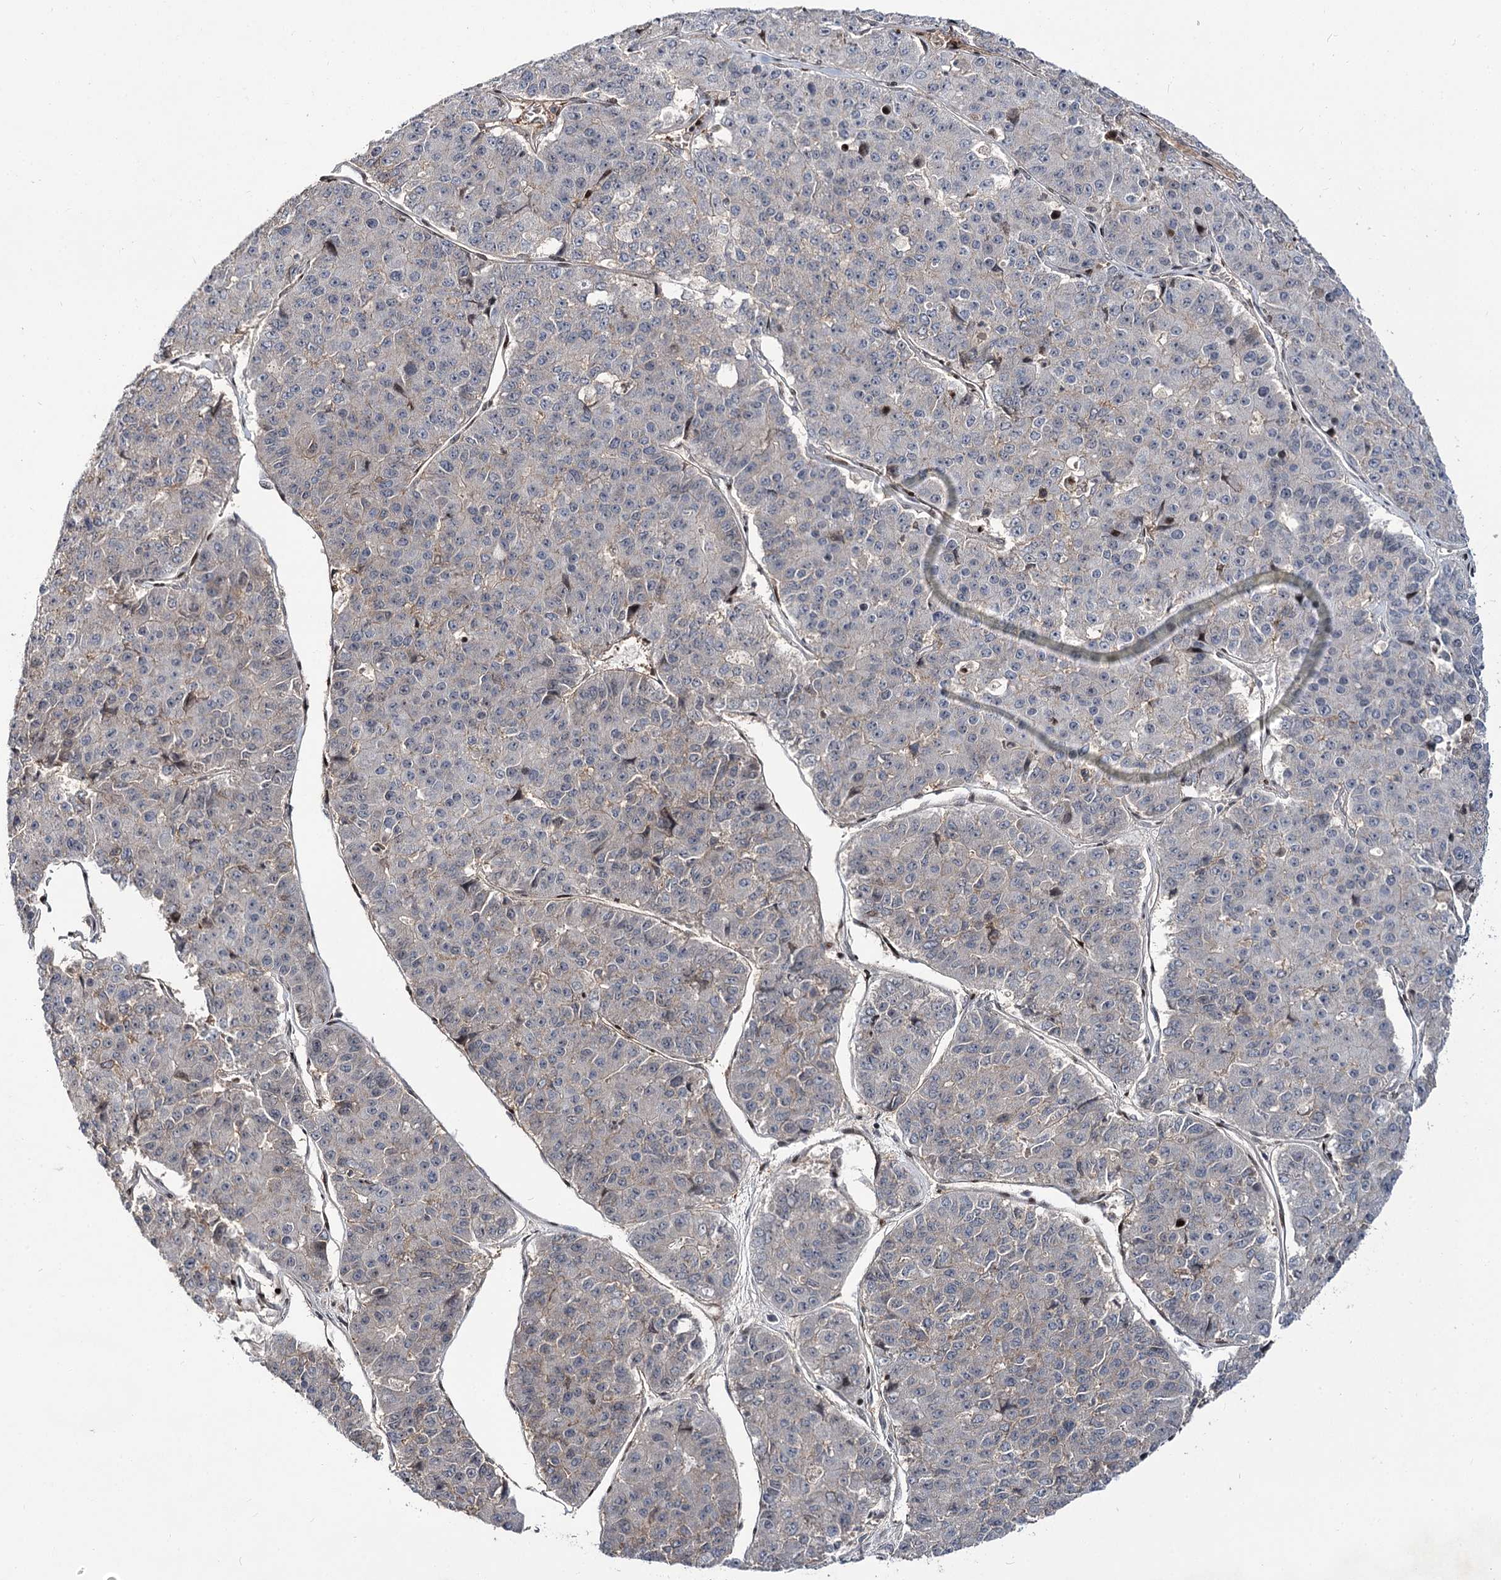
{"staining": {"intensity": "negative", "quantity": "none", "location": "none"}, "tissue": "pancreatic cancer", "cell_type": "Tumor cells", "image_type": "cancer", "snomed": [{"axis": "morphology", "description": "Adenocarcinoma, NOS"}, {"axis": "topography", "description": "Pancreas"}], "caption": "Tumor cells show no significant expression in adenocarcinoma (pancreatic). (Brightfield microscopy of DAB immunohistochemistry at high magnification).", "gene": "ITFG2", "patient": {"sex": "male", "age": 50}}